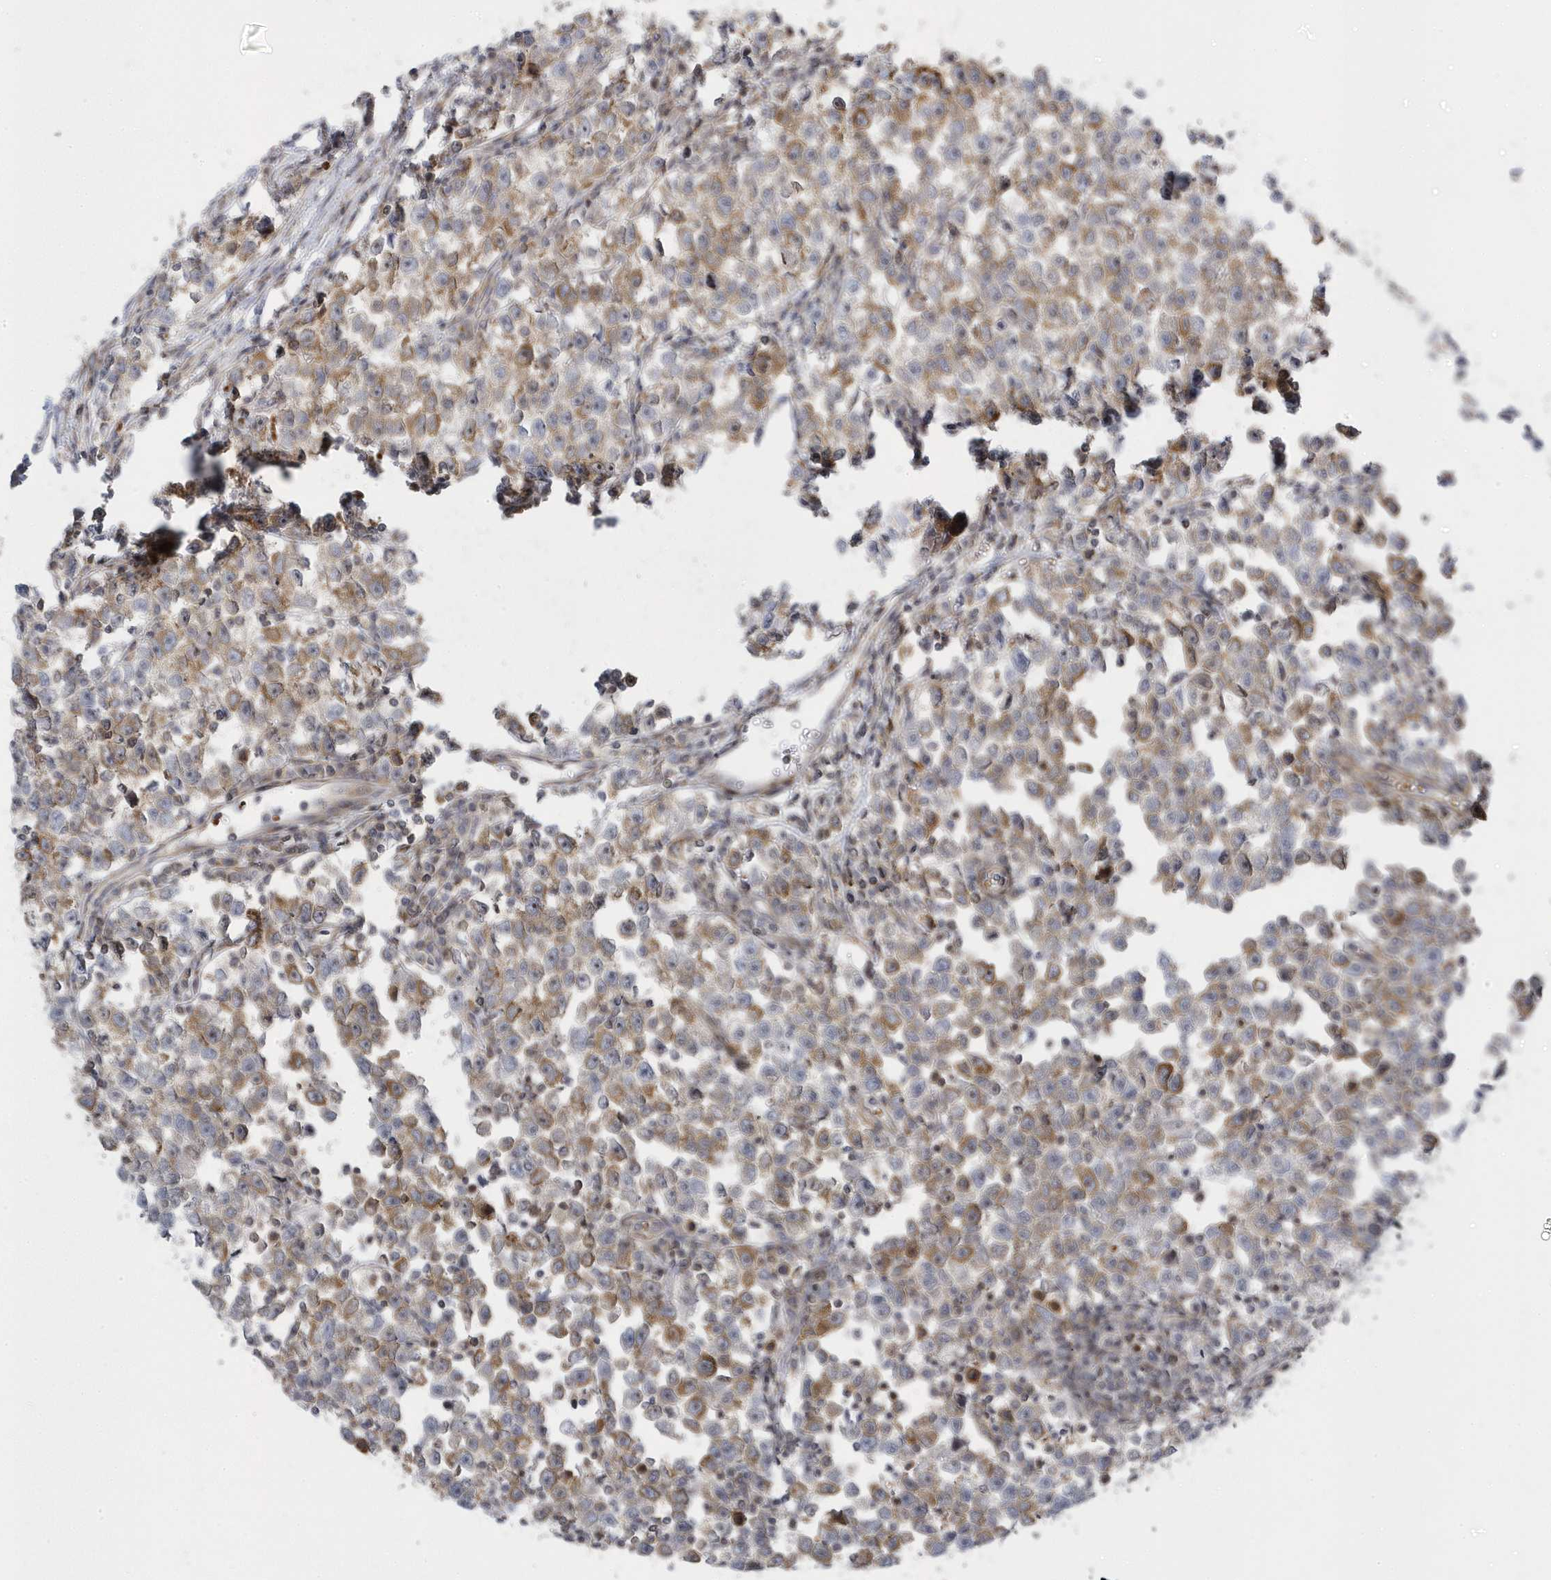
{"staining": {"intensity": "moderate", "quantity": "25%-75%", "location": "cytoplasmic/membranous"}, "tissue": "testis cancer", "cell_type": "Tumor cells", "image_type": "cancer", "snomed": [{"axis": "morphology", "description": "Normal tissue, NOS"}, {"axis": "morphology", "description": "Seminoma, NOS"}, {"axis": "topography", "description": "Testis"}], "caption": "This micrograph reveals immunohistochemistry staining of testis seminoma, with medium moderate cytoplasmic/membranous positivity in about 25%-75% of tumor cells.", "gene": "MAP7D3", "patient": {"sex": "male", "age": 43}}